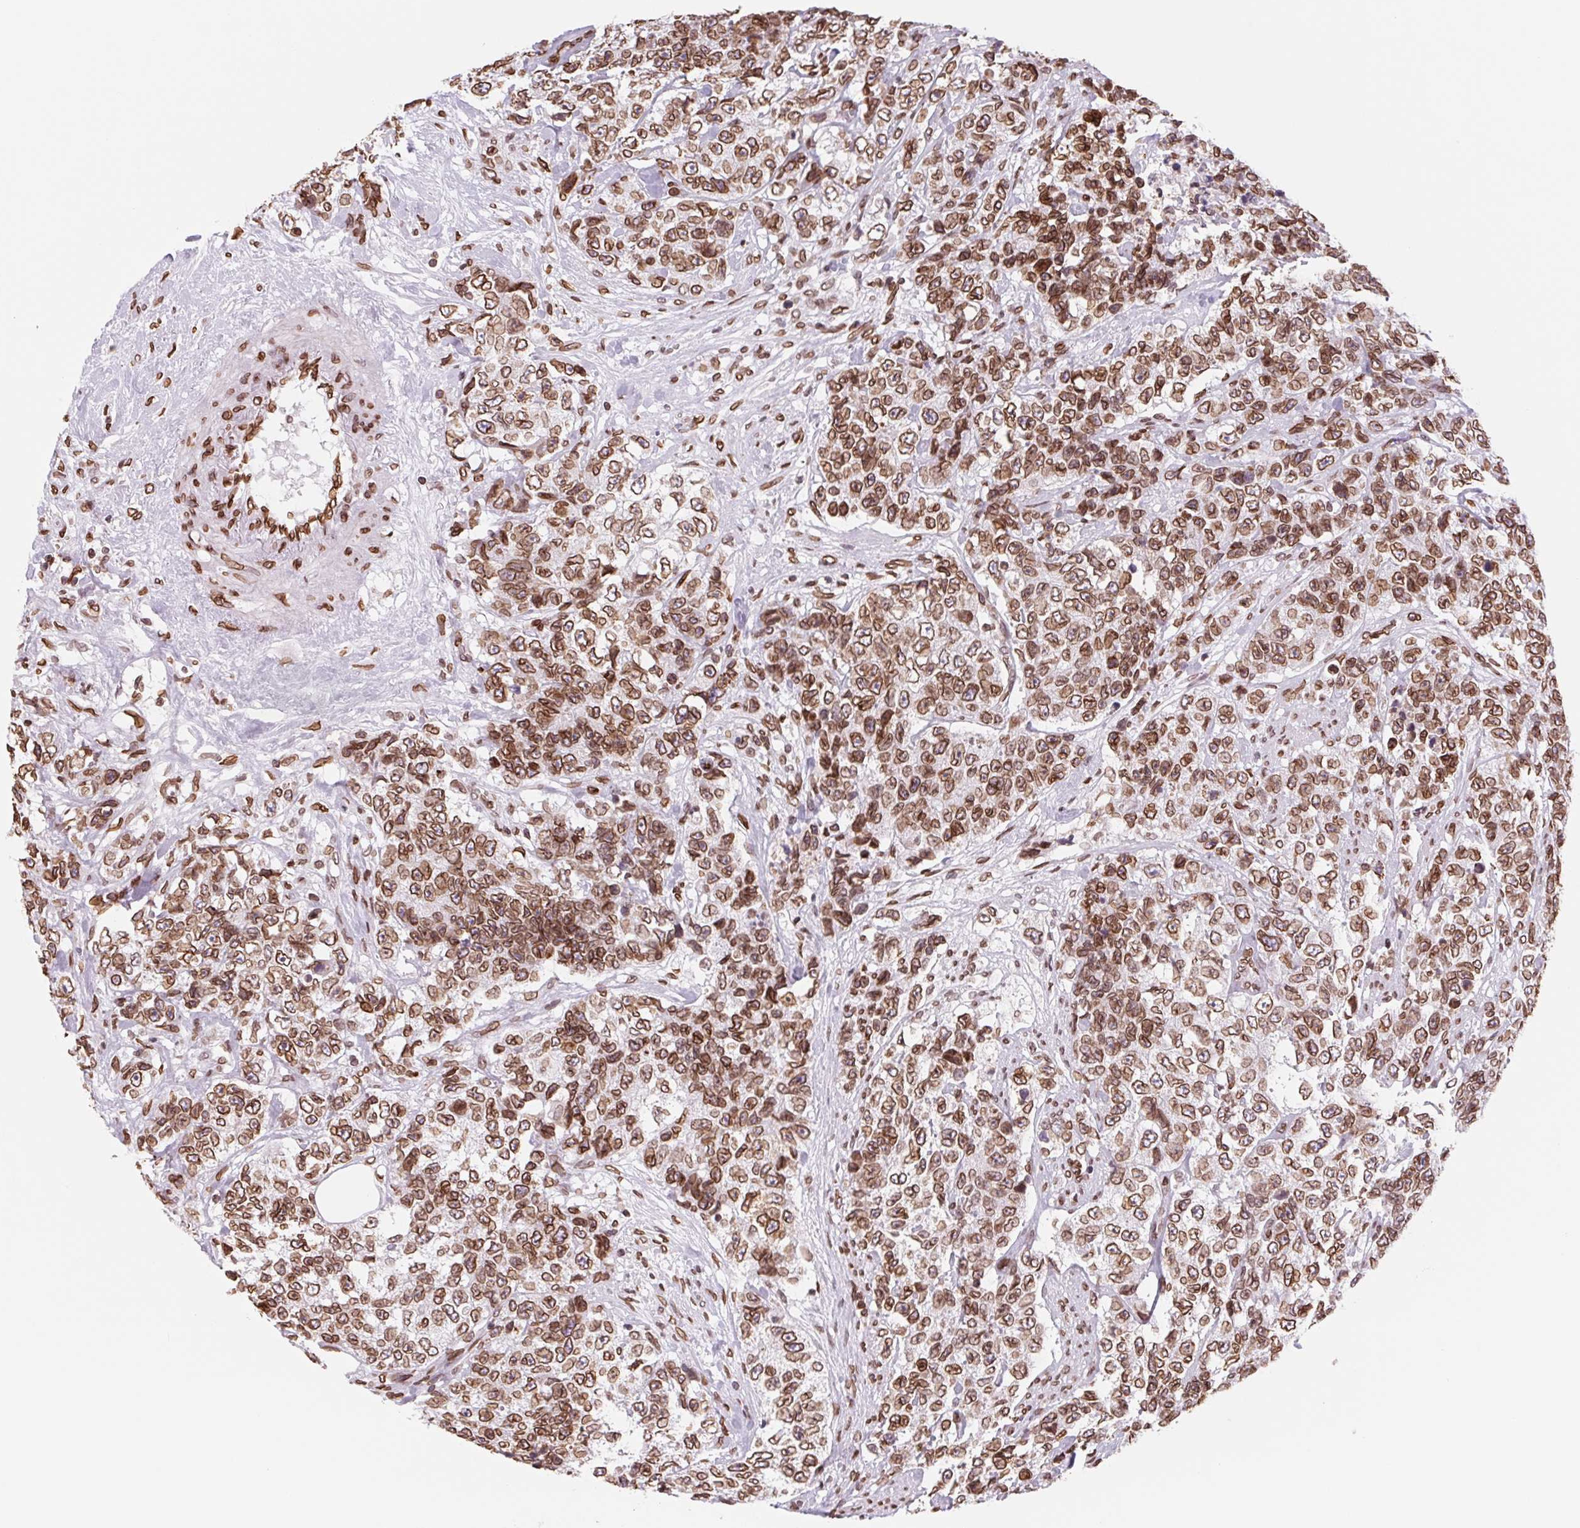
{"staining": {"intensity": "strong", "quantity": ">75%", "location": "cytoplasmic/membranous,nuclear"}, "tissue": "urothelial cancer", "cell_type": "Tumor cells", "image_type": "cancer", "snomed": [{"axis": "morphology", "description": "Urothelial carcinoma, High grade"}, {"axis": "topography", "description": "Urinary bladder"}], "caption": "High-power microscopy captured an immunohistochemistry histopathology image of urothelial carcinoma (high-grade), revealing strong cytoplasmic/membranous and nuclear staining in approximately >75% of tumor cells. Nuclei are stained in blue.", "gene": "LMNB2", "patient": {"sex": "female", "age": 78}}